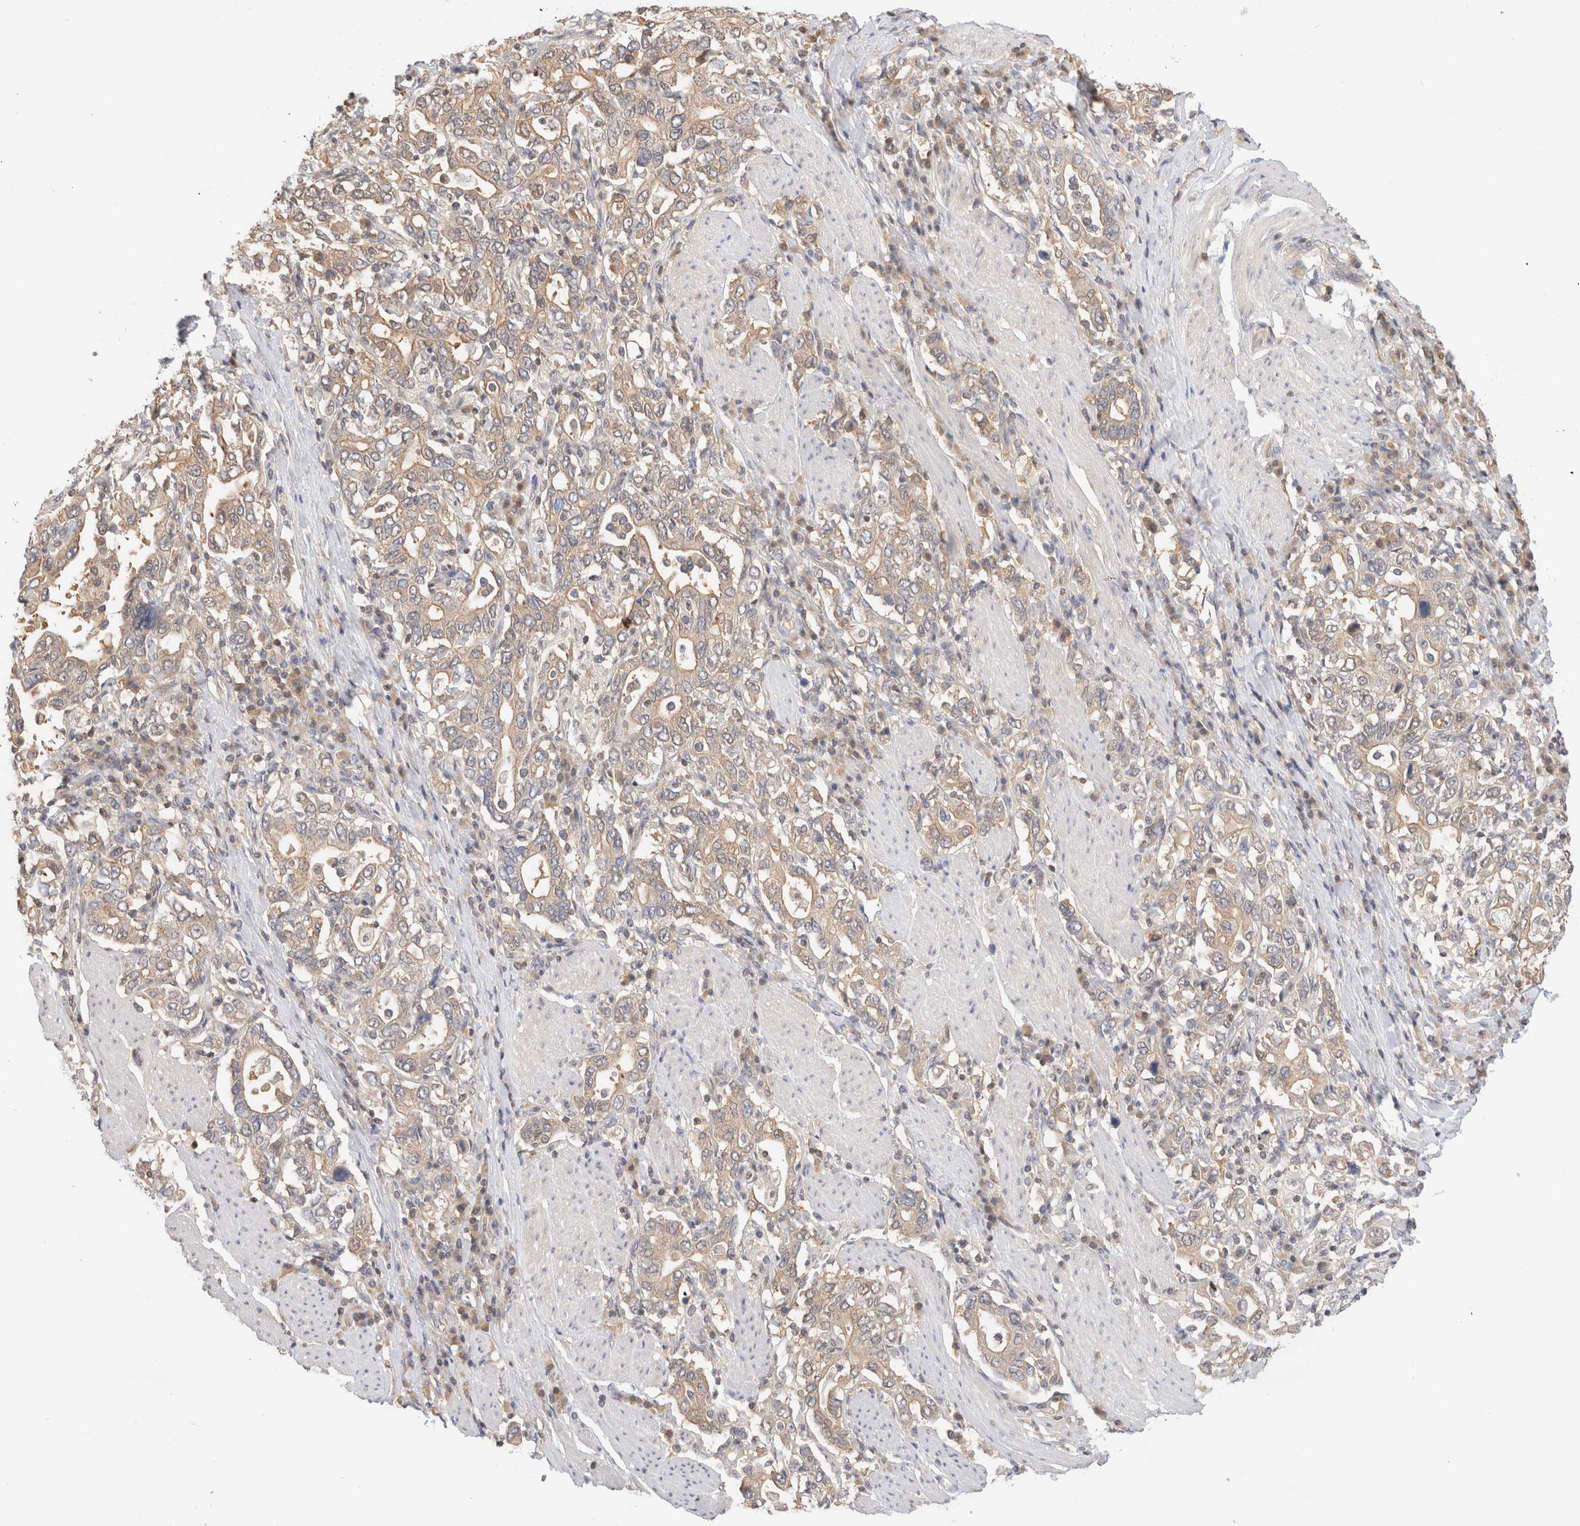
{"staining": {"intensity": "weak", "quantity": ">75%", "location": "cytoplasmic/membranous"}, "tissue": "stomach cancer", "cell_type": "Tumor cells", "image_type": "cancer", "snomed": [{"axis": "morphology", "description": "Adenocarcinoma, NOS"}, {"axis": "topography", "description": "Stomach, upper"}], "caption": "The micrograph shows immunohistochemical staining of adenocarcinoma (stomach). There is weak cytoplasmic/membranous positivity is identified in about >75% of tumor cells.", "gene": "C17orf97", "patient": {"sex": "male", "age": 62}}